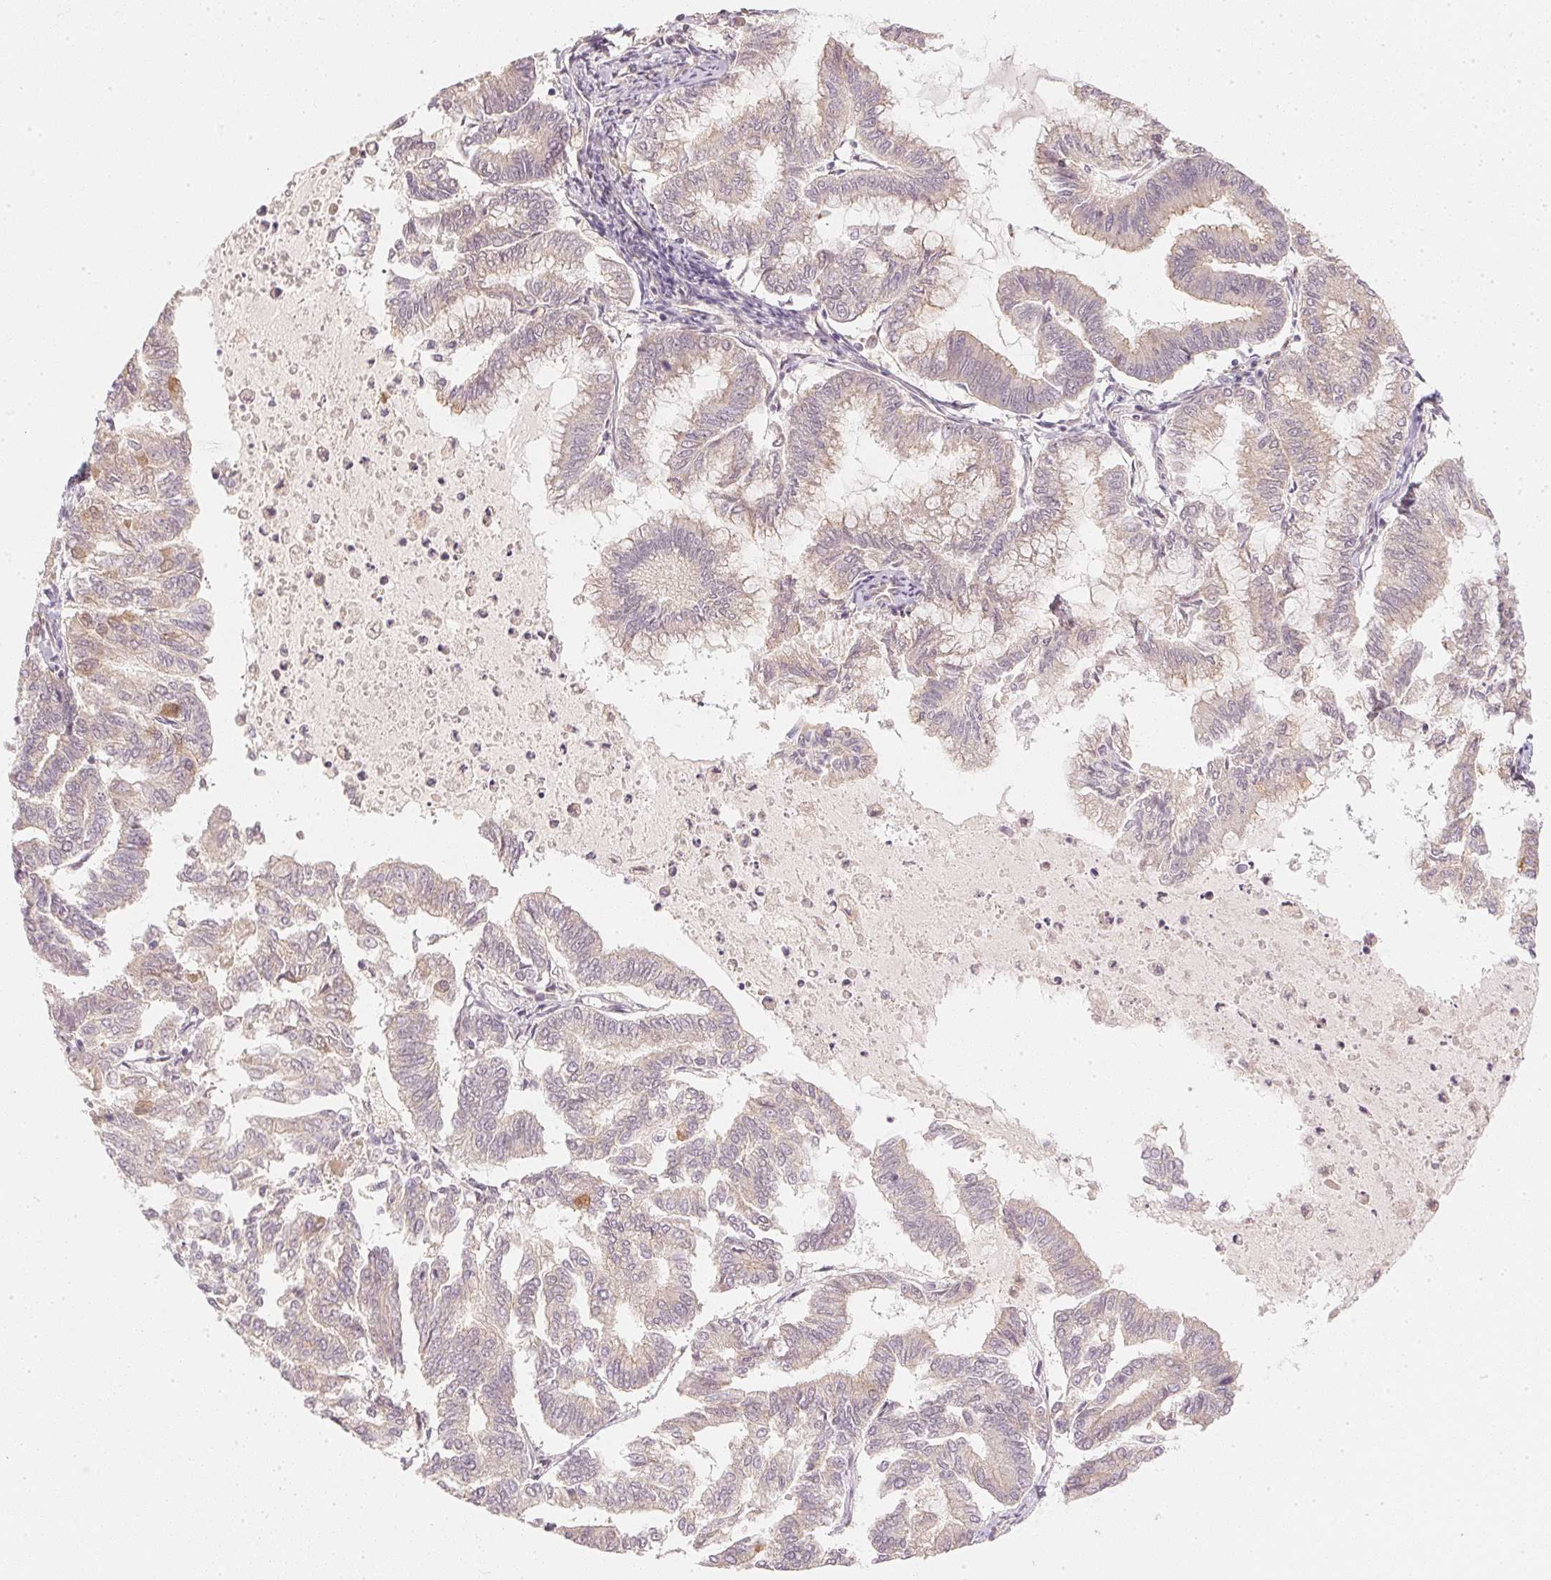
{"staining": {"intensity": "moderate", "quantity": "<25%", "location": "cytoplasmic/membranous"}, "tissue": "endometrial cancer", "cell_type": "Tumor cells", "image_type": "cancer", "snomed": [{"axis": "morphology", "description": "Adenocarcinoma, NOS"}, {"axis": "topography", "description": "Endometrium"}], "caption": "Immunohistochemical staining of human endometrial cancer (adenocarcinoma) shows moderate cytoplasmic/membranous protein staining in approximately <25% of tumor cells.", "gene": "WDR54", "patient": {"sex": "female", "age": 79}}